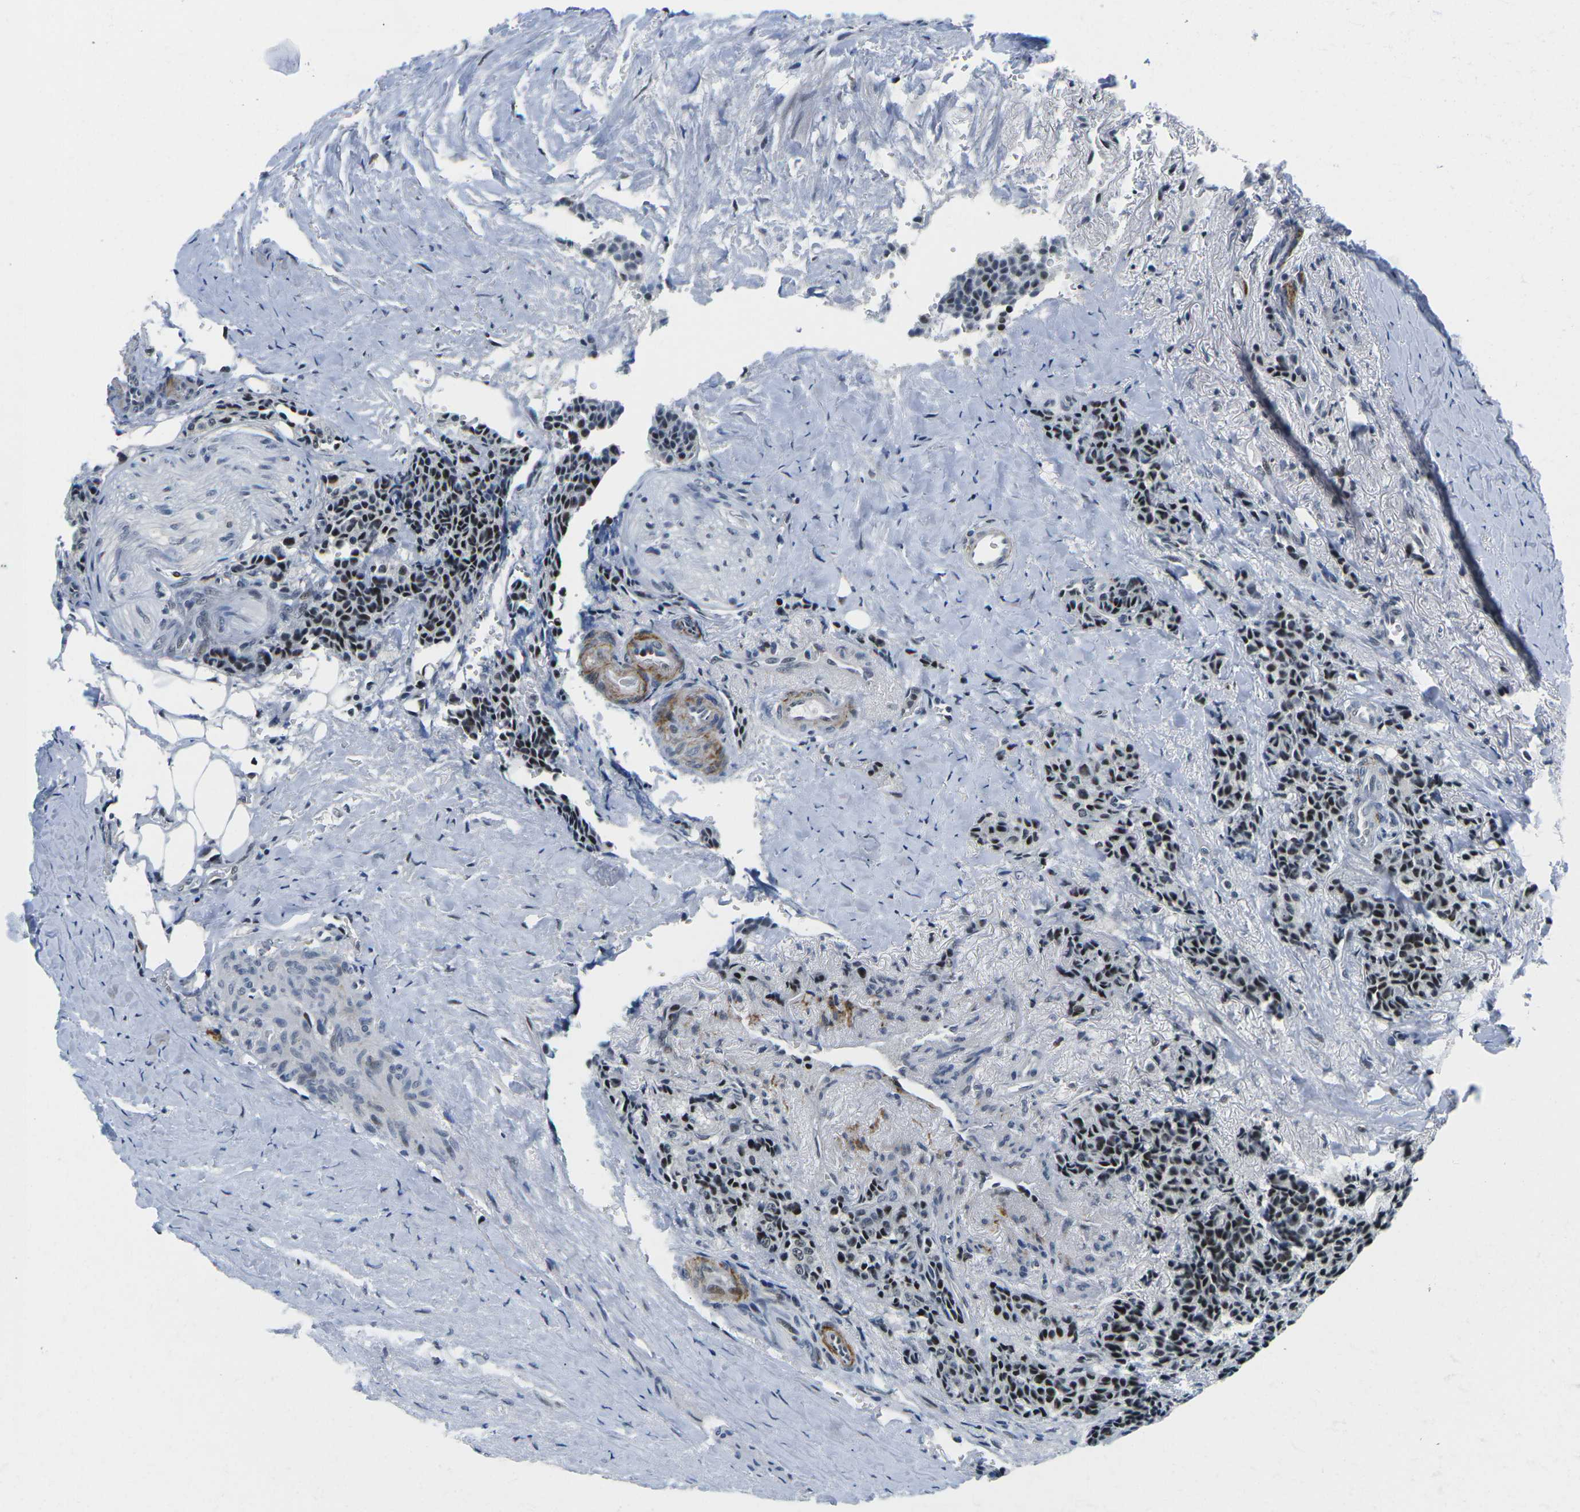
{"staining": {"intensity": "moderate", "quantity": "25%-75%", "location": "nuclear"}, "tissue": "carcinoid", "cell_type": "Tumor cells", "image_type": "cancer", "snomed": [{"axis": "morphology", "description": "Carcinoid, malignant, NOS"}, {"axis": "topography", "description": "Colon"}], "caption": "This image displays carcinoid (malignant) stained with IHC to label a protein in brown. The nuclear of tumor cells show moderate positivity for the protein. Nuclei are counter-stained blue.", "gene": "PRPF8", "patient": {"sex": "female", "age": 61}}